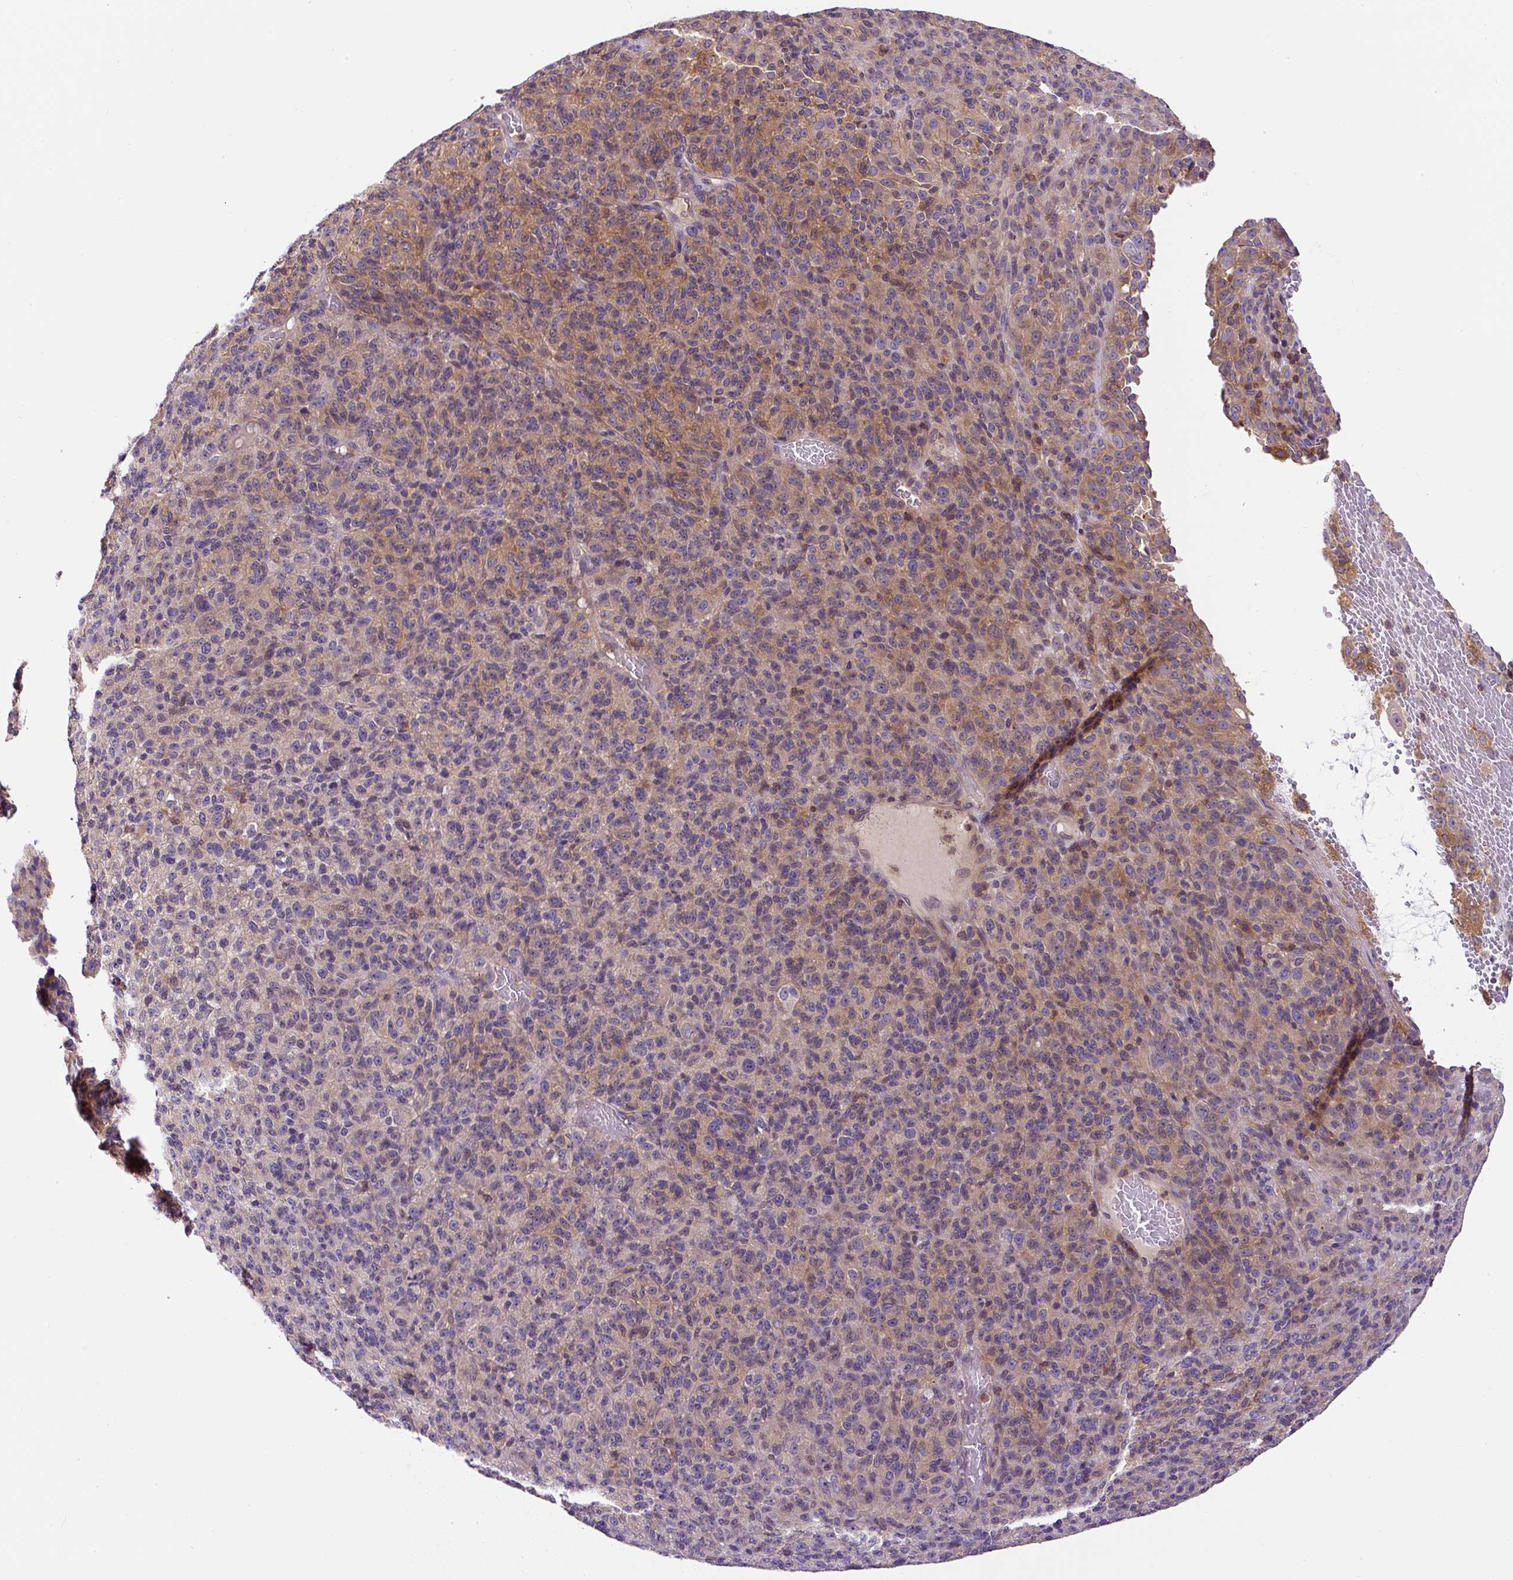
{"staining": {"intensity": "weak", "quantity": "<25%", "location": "cytoplasmic/membranous"}, "tissue": "melanoma", "cell_type": "Tumor cells", "image_type": "cancer", "snomed": [{"axis": "morphology", "description": "Malignant melanoma, Metastatic site"}, {"axis": "topography", "description": "Brain"}], "caption": "IHC histopathology image of human malignant melanoma (metastatic site) stained for a protein (brown), which demonstrates no expression in tumor cells.", "gene": "CCDC28A", "patient": {"sex": "female", "age": 56}}